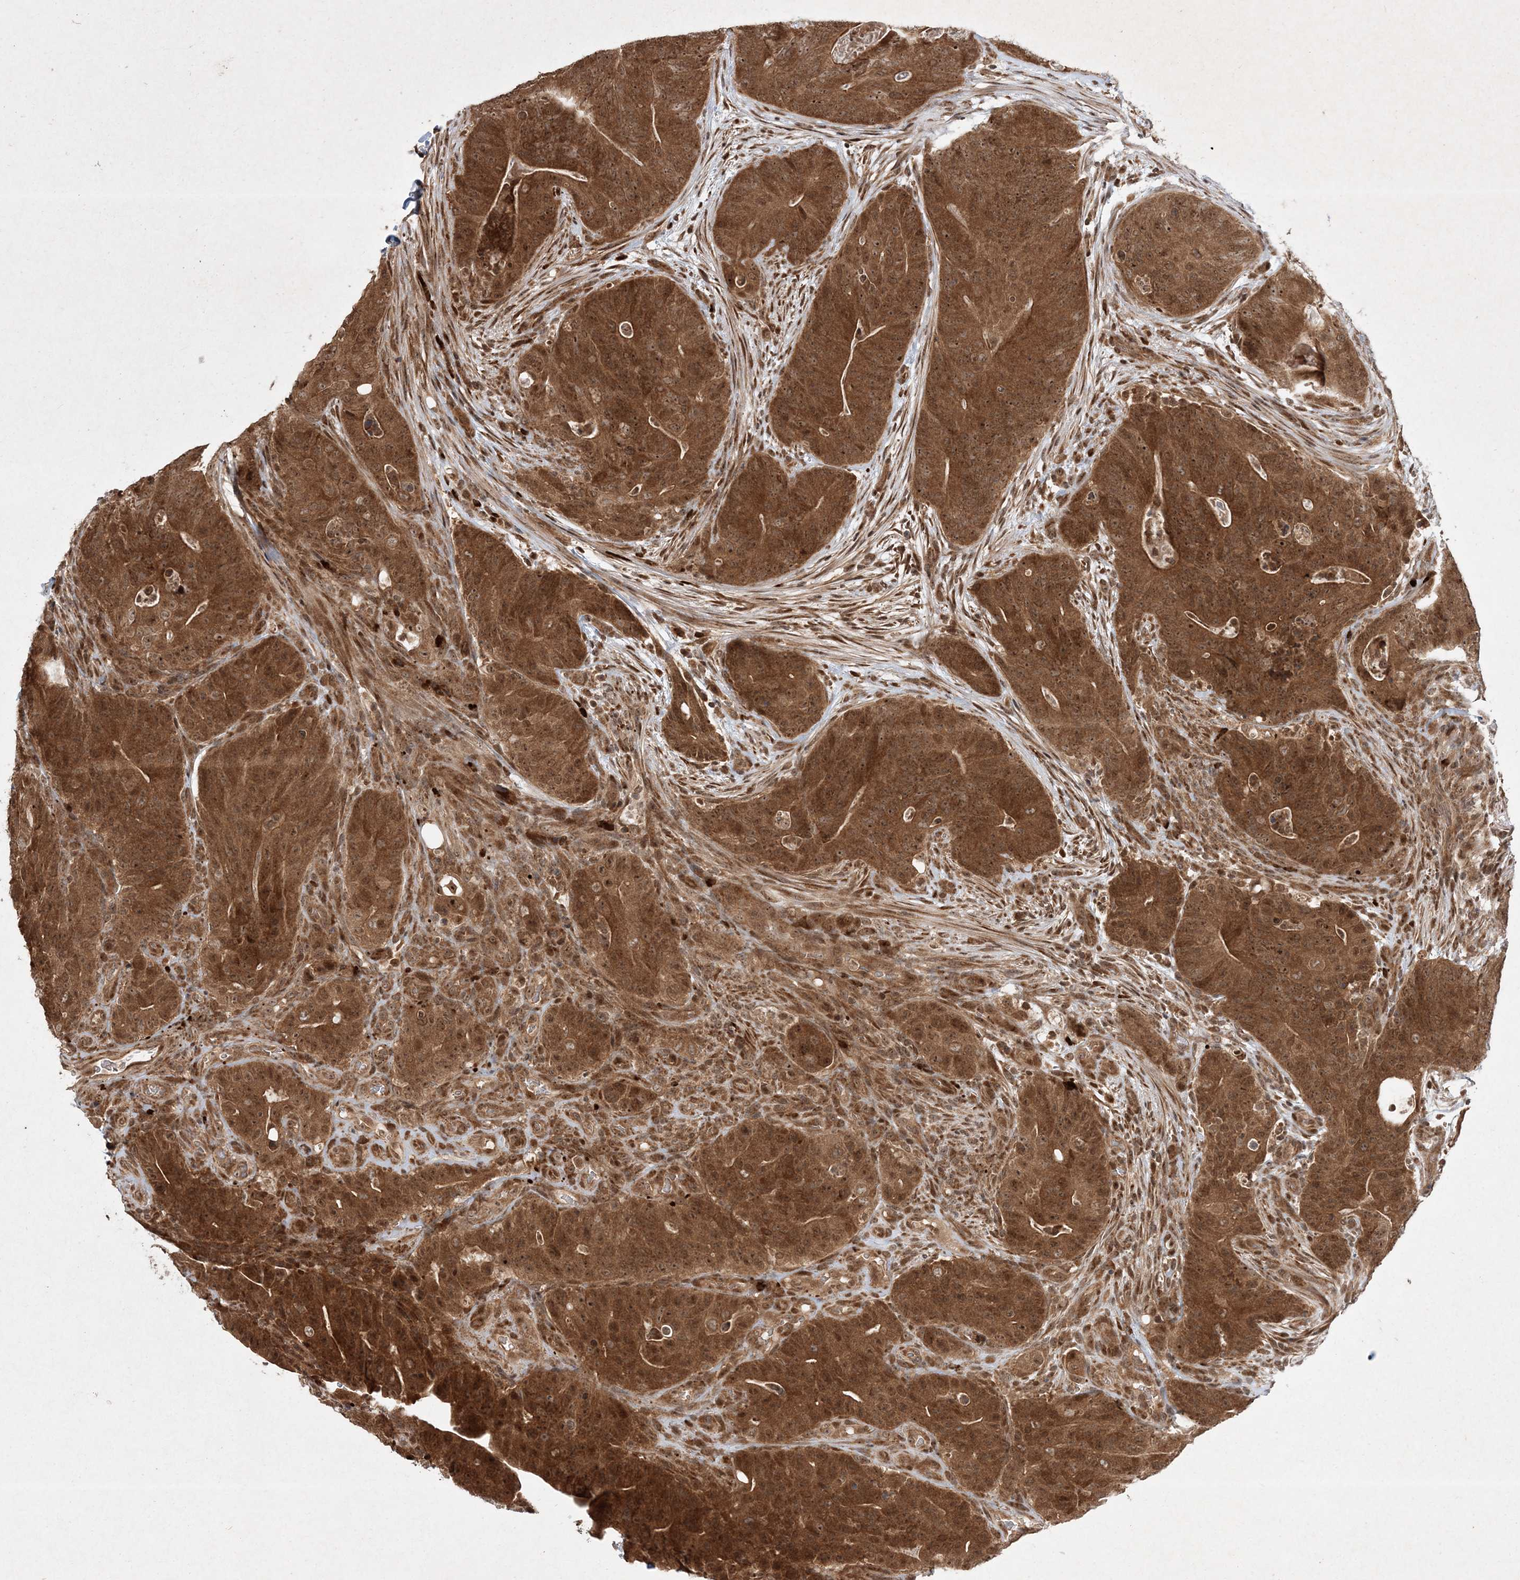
{"staining": {"intensity": "moderate", "quantity": ">75%", "location": "cytoplasmic/membranous,nuclear"}, "tissue": "colorectal cancer", "cell_type": "Tumor cells", "image_type": "cancer", "snomed": [{"axis": "morphology", "description": "Normal tissue, NOS"}, {"axis": "topography", "description": "Colon"}], "caption": "High-power microscopy captured an IHC image of colorectal cancer, revealing moderate cytoplasmic/membranous and nuclear positivity in approximately >75% of tumor cells.", "gene": "UBR3", "patient": {"sex": "female", "age": 82}}